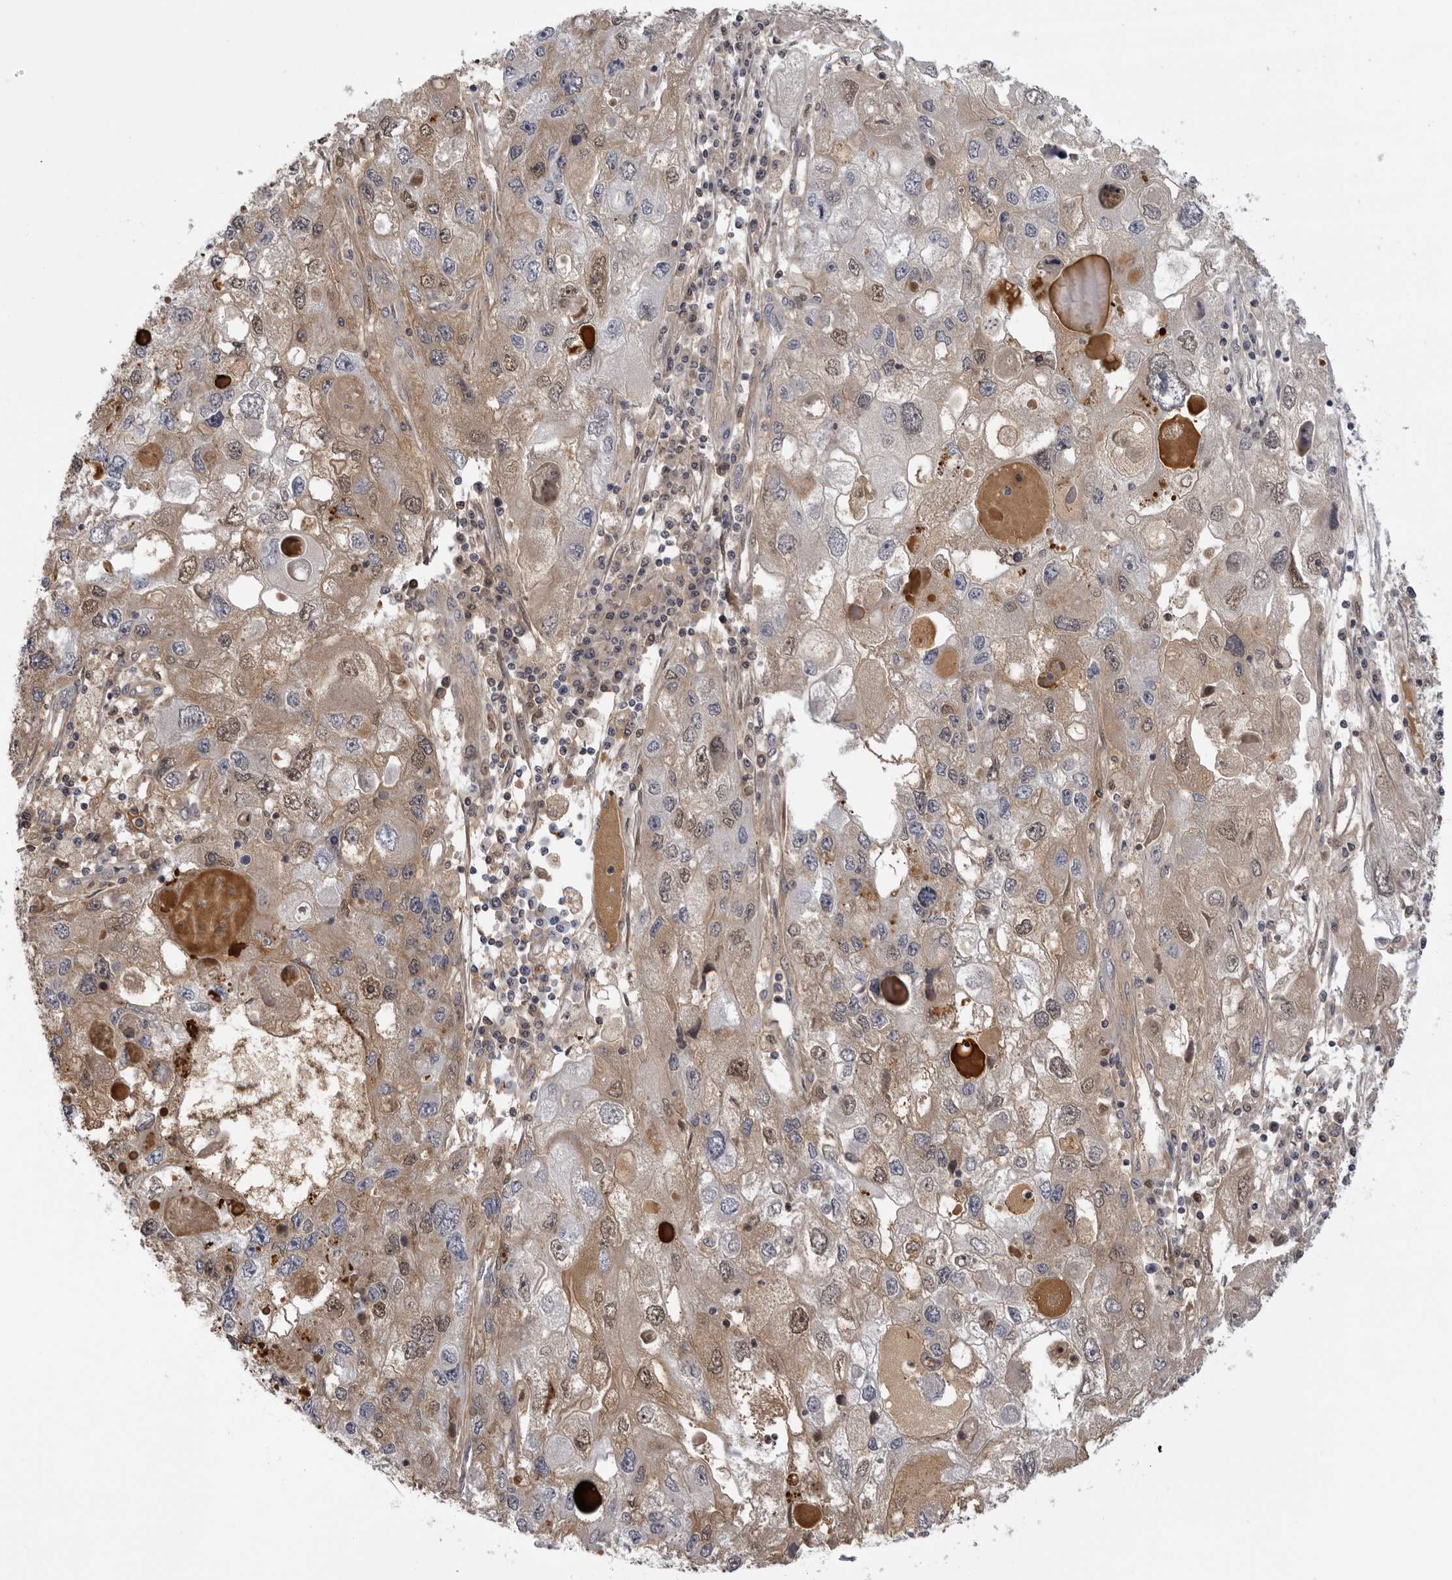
{"staining": {"intensity": "moderate", "quantity": "25%-75%", "location": "cytoplasmic/membranous,nuclear"}, "tissue": "endometrial cancer", "cell_type": "Tumor cells", "image_type": "cancer", "snomed": [{"axis": "morphology", "description": "Adenocarcinoma, NOS"}, {"axis": "topography", "description": "Endometrium"}], "caption": "Endometrial adenocarcinoma was stained to show a protein in brown. There is medium levels of moderate cytoplasmic/membranous and nuclear staining in approximately 25%-75% of tumor cells.", "gene": "PLEKHF2", "patient": {"sex": "female", "age": 49}}